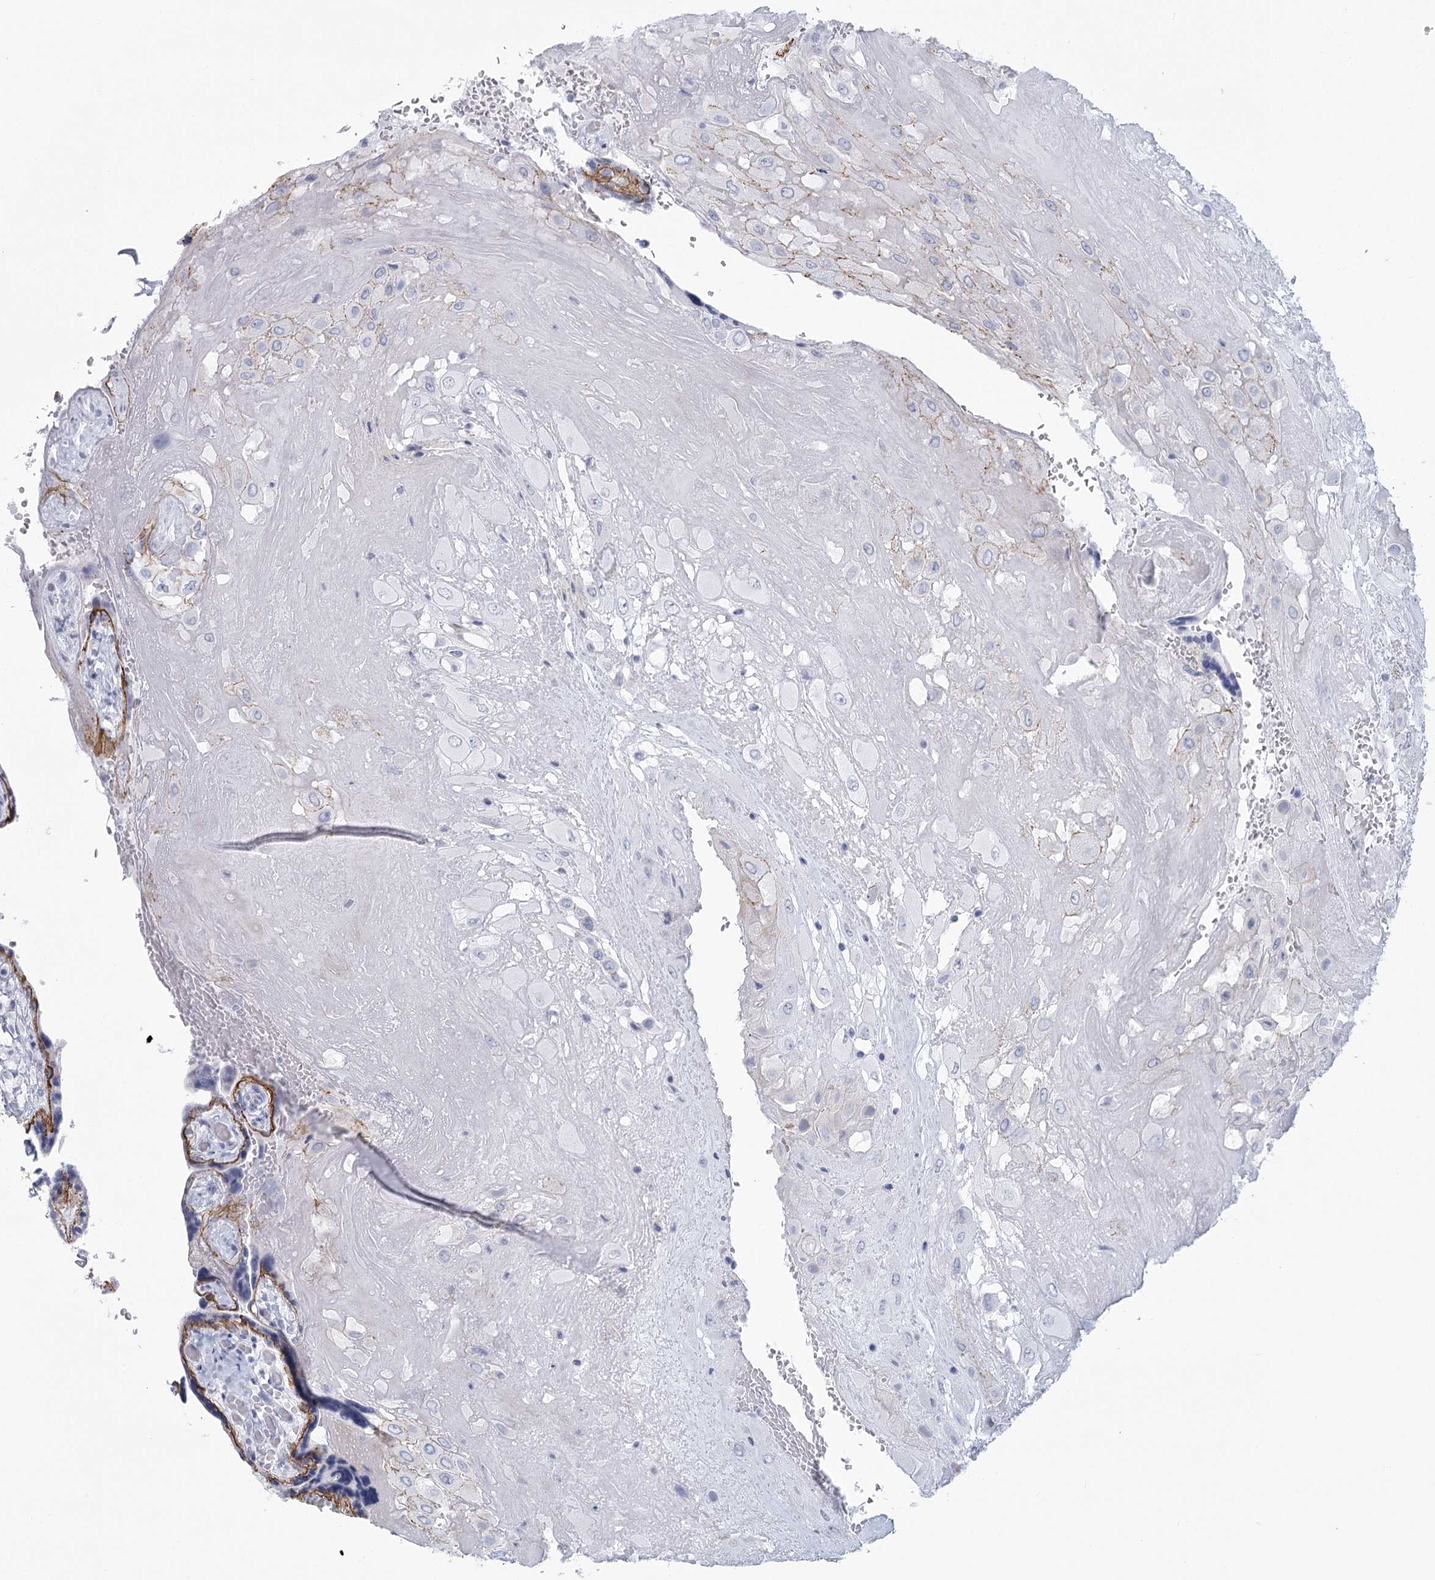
{"staining": {"intensity": "weak", "quantity": "<25%", "location": "cytoplasmic/membranous"}, "tissue": "placenta", "cell_type": "Decidual cells", "image_type": "normal", "snomed": [{"axis": "morphology", "description": "Normal tissue, NOS"}, {"axis": "topography", "description": "Placenta"}], "caption": "A micrograph of placenta stained for a protein exhibits no brown staining in decidual cells.", "gene": "WNT8B", "patient": {"sex": "female", "age": 37}}